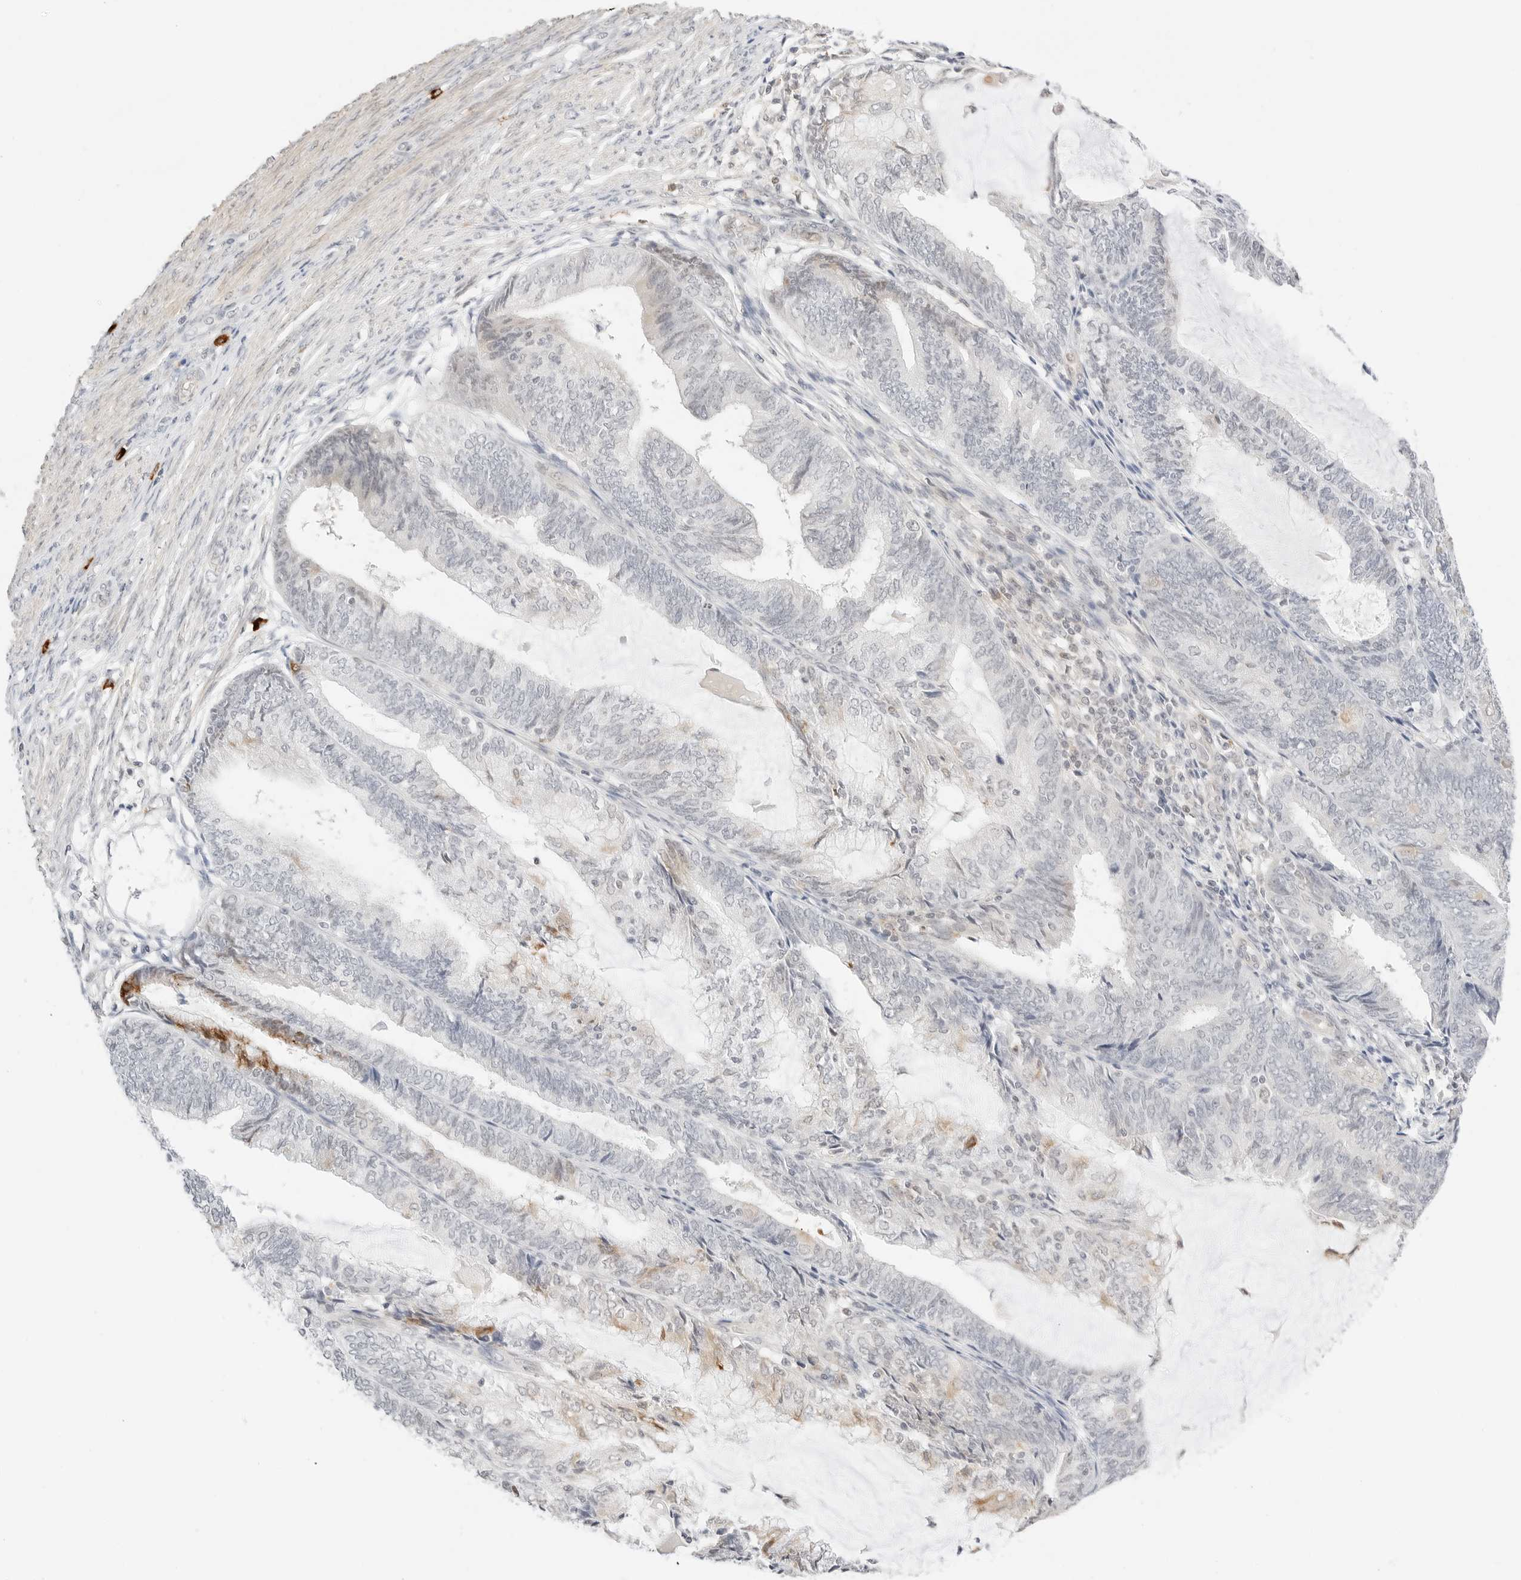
{"staining": {"intensity": "moderate", "quantity": "<25%", "location": "cytoplasmic/membranous"}, "tissue": "endometrial cancer", "cell_type": "Tumor cells", "image_type": "cancer", "snomed": [{"axis": "morphology", "description": "Adenocarcinoma, NOS"}, {"axis": "topography", "description": "Endometrium"}], "caption": "Moderate cytoplasmic/membranous protein expression is present in about <25% of tumor cells in adenocarcinoma (endometrial). (Brightfield microscopy of DAB IHC at high magnification).", "gene": "TEKT2", "patient": {"sex": "female", "age": 81}}